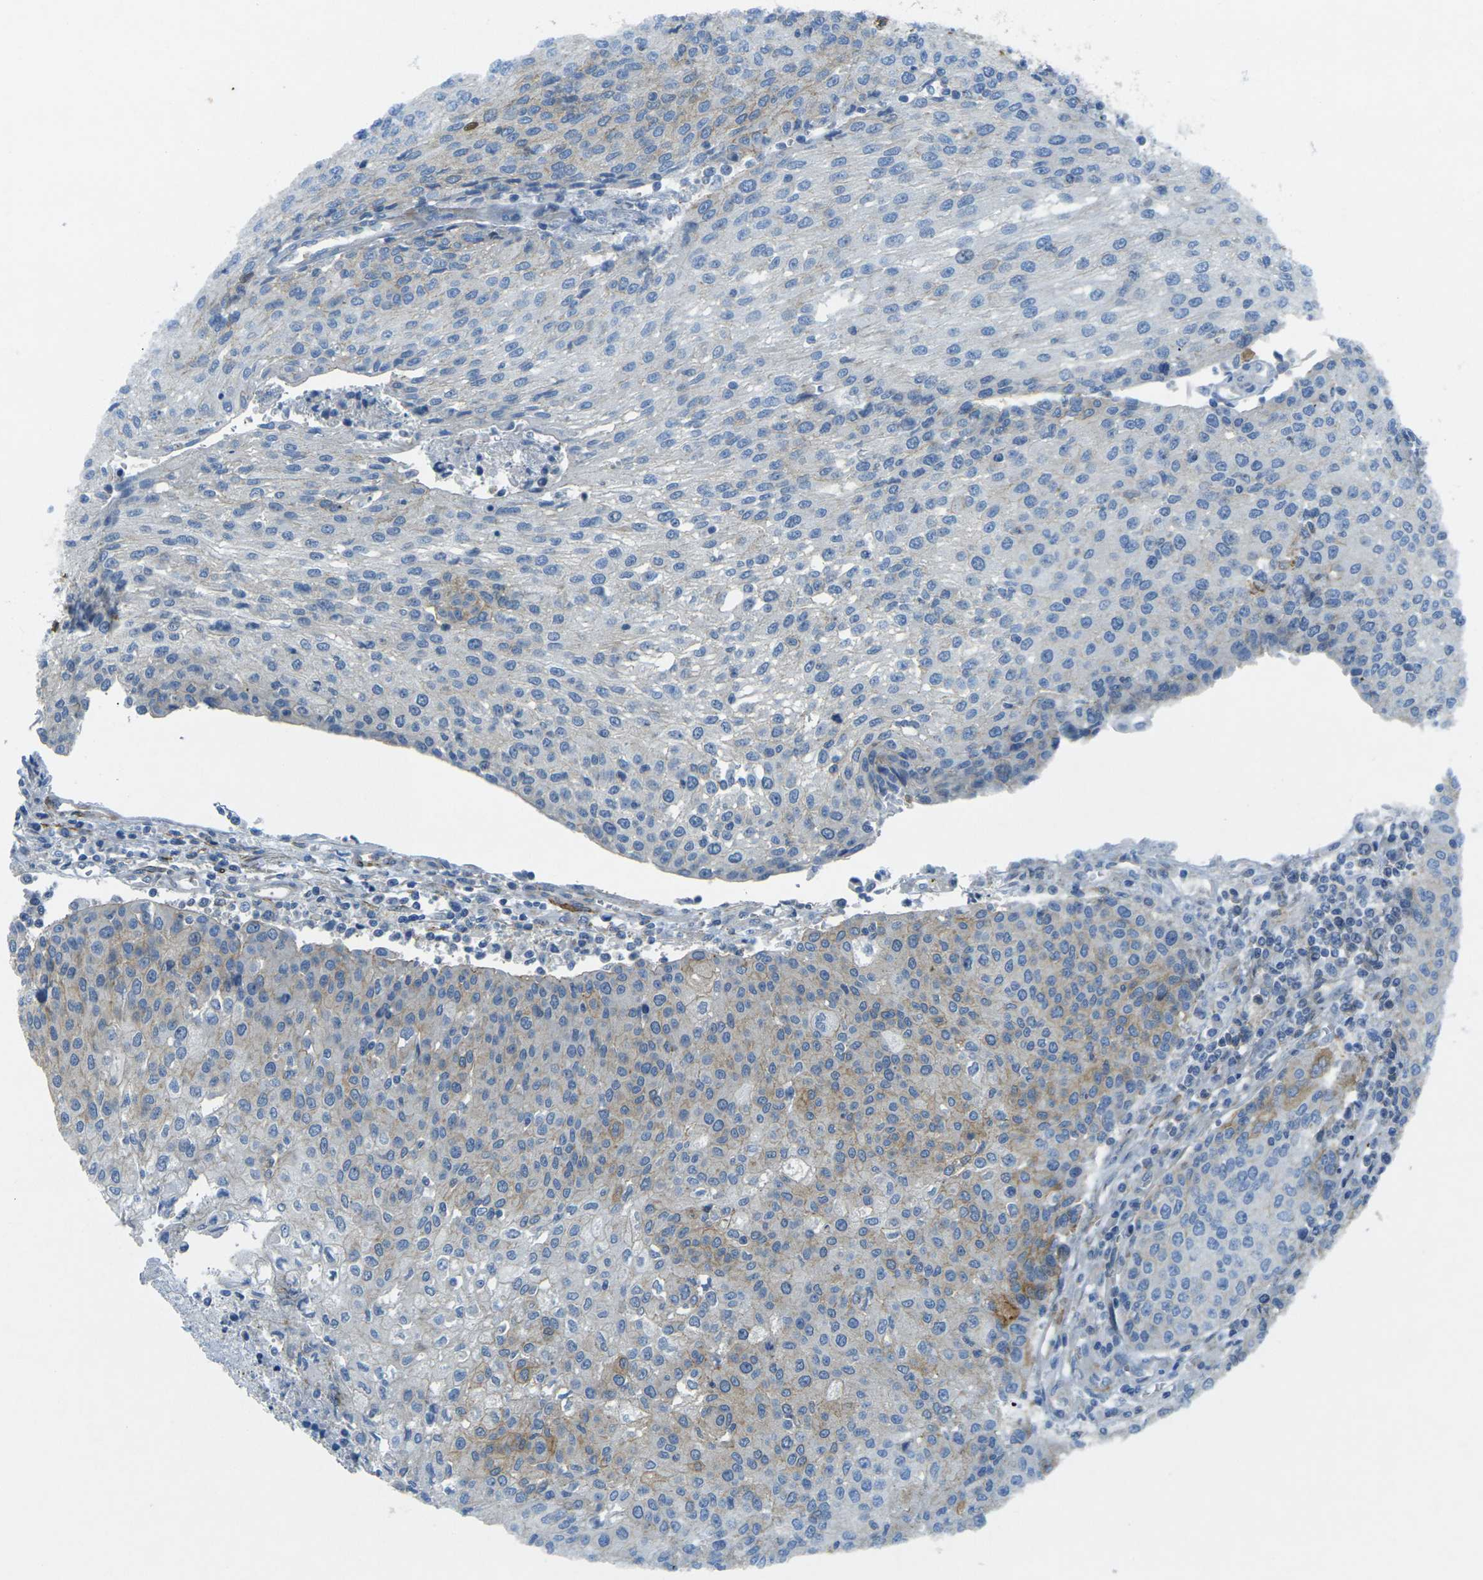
{"staining": {"intensity": "moderate", "quantity": "<25%", "location": "cytoplasmic/membranous"}, "tissue": "urothelial cancer", "cell_type": "Tumor cells", "image_type": "cancer", "snomed": [{"axis": "morphology", "description": "Urothelial carcinoma, High grade"}, {"axis": "topography", "description": "Urinary bladder"}], "caption": "High-grade urothelial carcinoma stained with a protein marker exhibits moderate staining in tumor cells.", "gene": "EPHA7", "patient": {"sex": "female", "age": 85}}